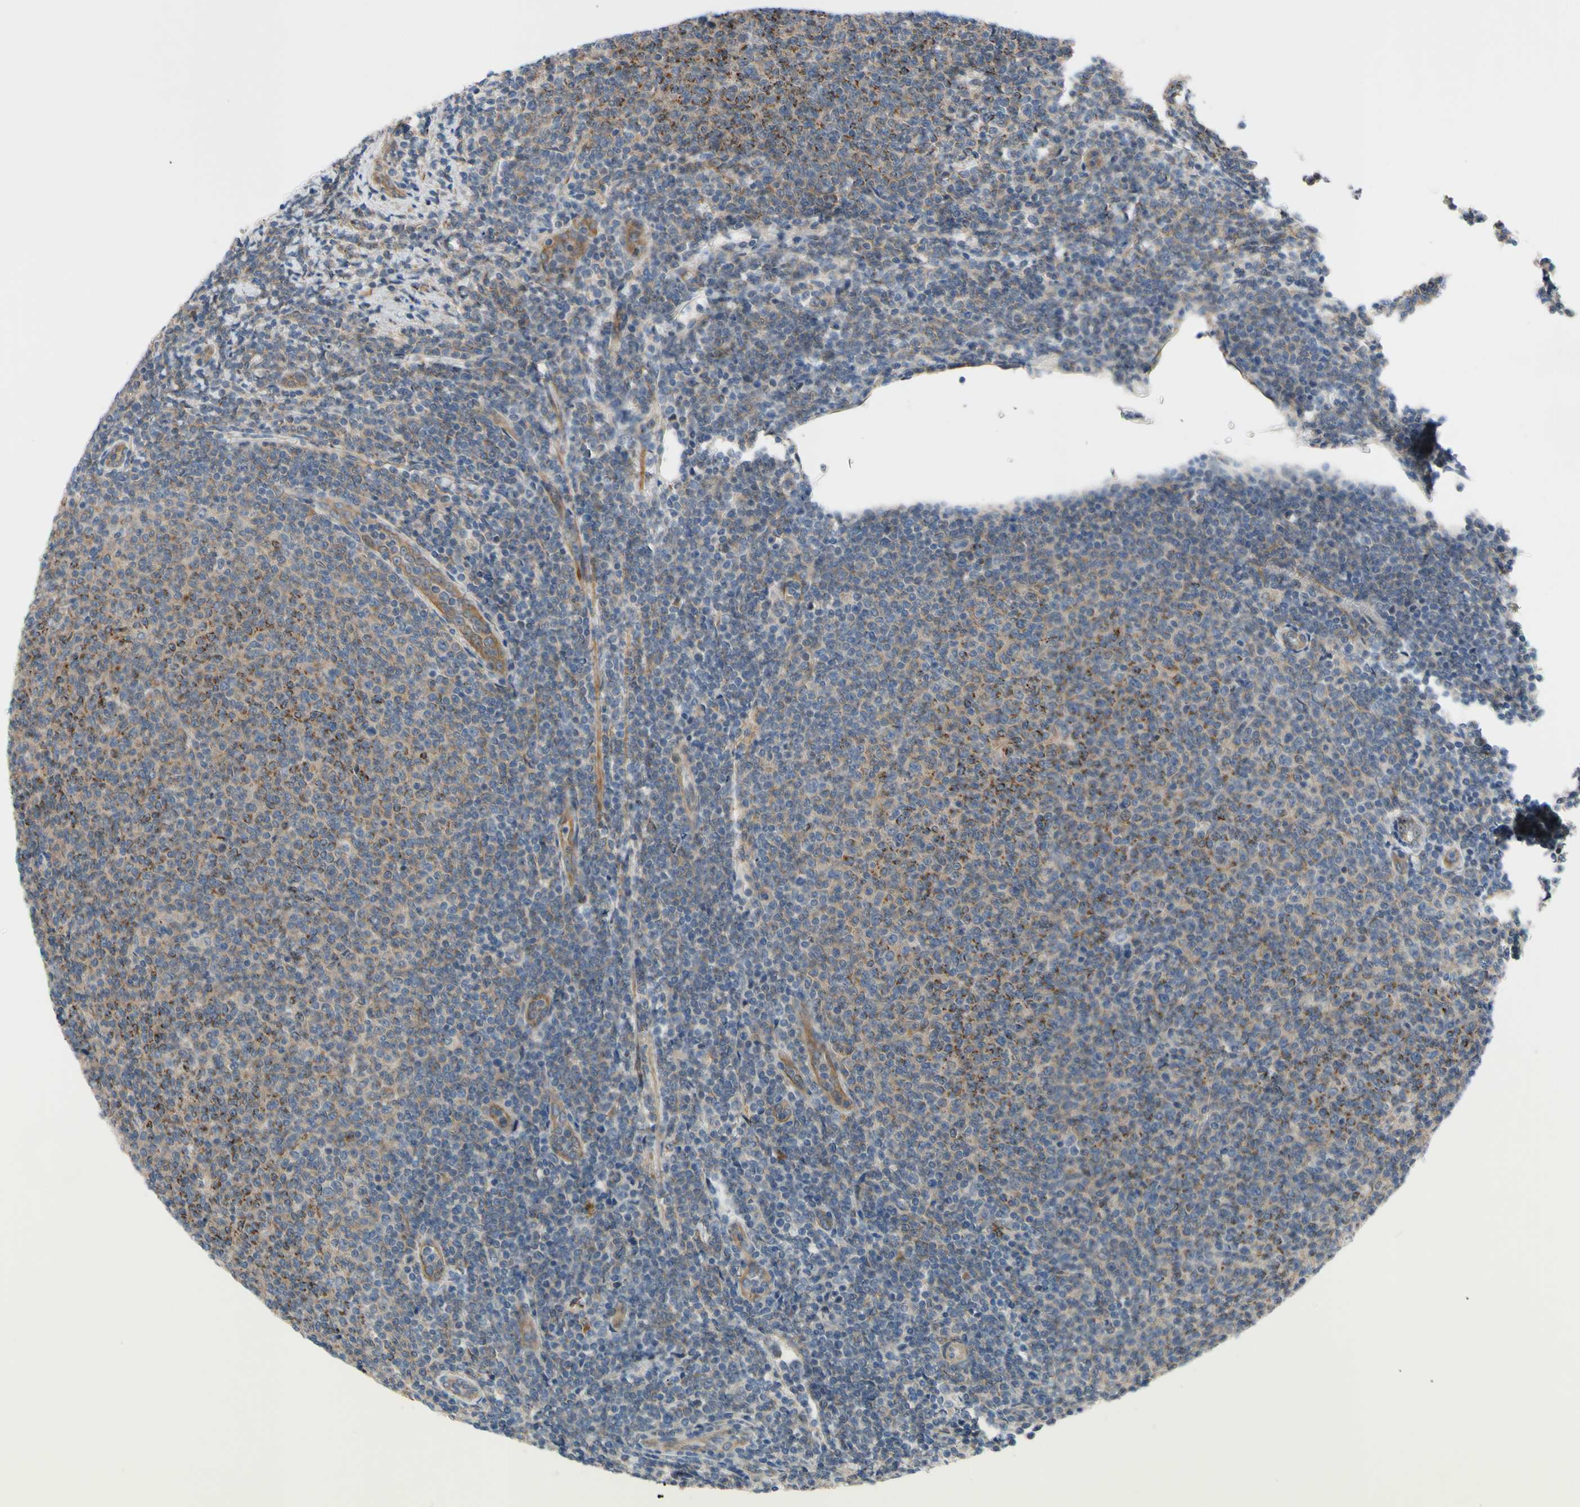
{"staining": {"intensity": "weak", "quantity": "25%-75%", "location": "cytoplasmic/membranous"}, "tissue": "lymphoma", "cell_type": "Tumor cells", "image_type": "cancer", "snomed": [{"axis": "morphology", "description": "Malignant lymphoma, non-Hodgkin's type, Low grade"}, {"axis": "topography", "description": "Lymph node"}], "caption": "About 25%-75% of tumor cells in human lymphoma demonstrate weak cytoplasmic/membranous protein expression as visualized by brown immunohistochemical staining.", "gene": "SVIL", "patient": {"sex": "male", "age": 66}}